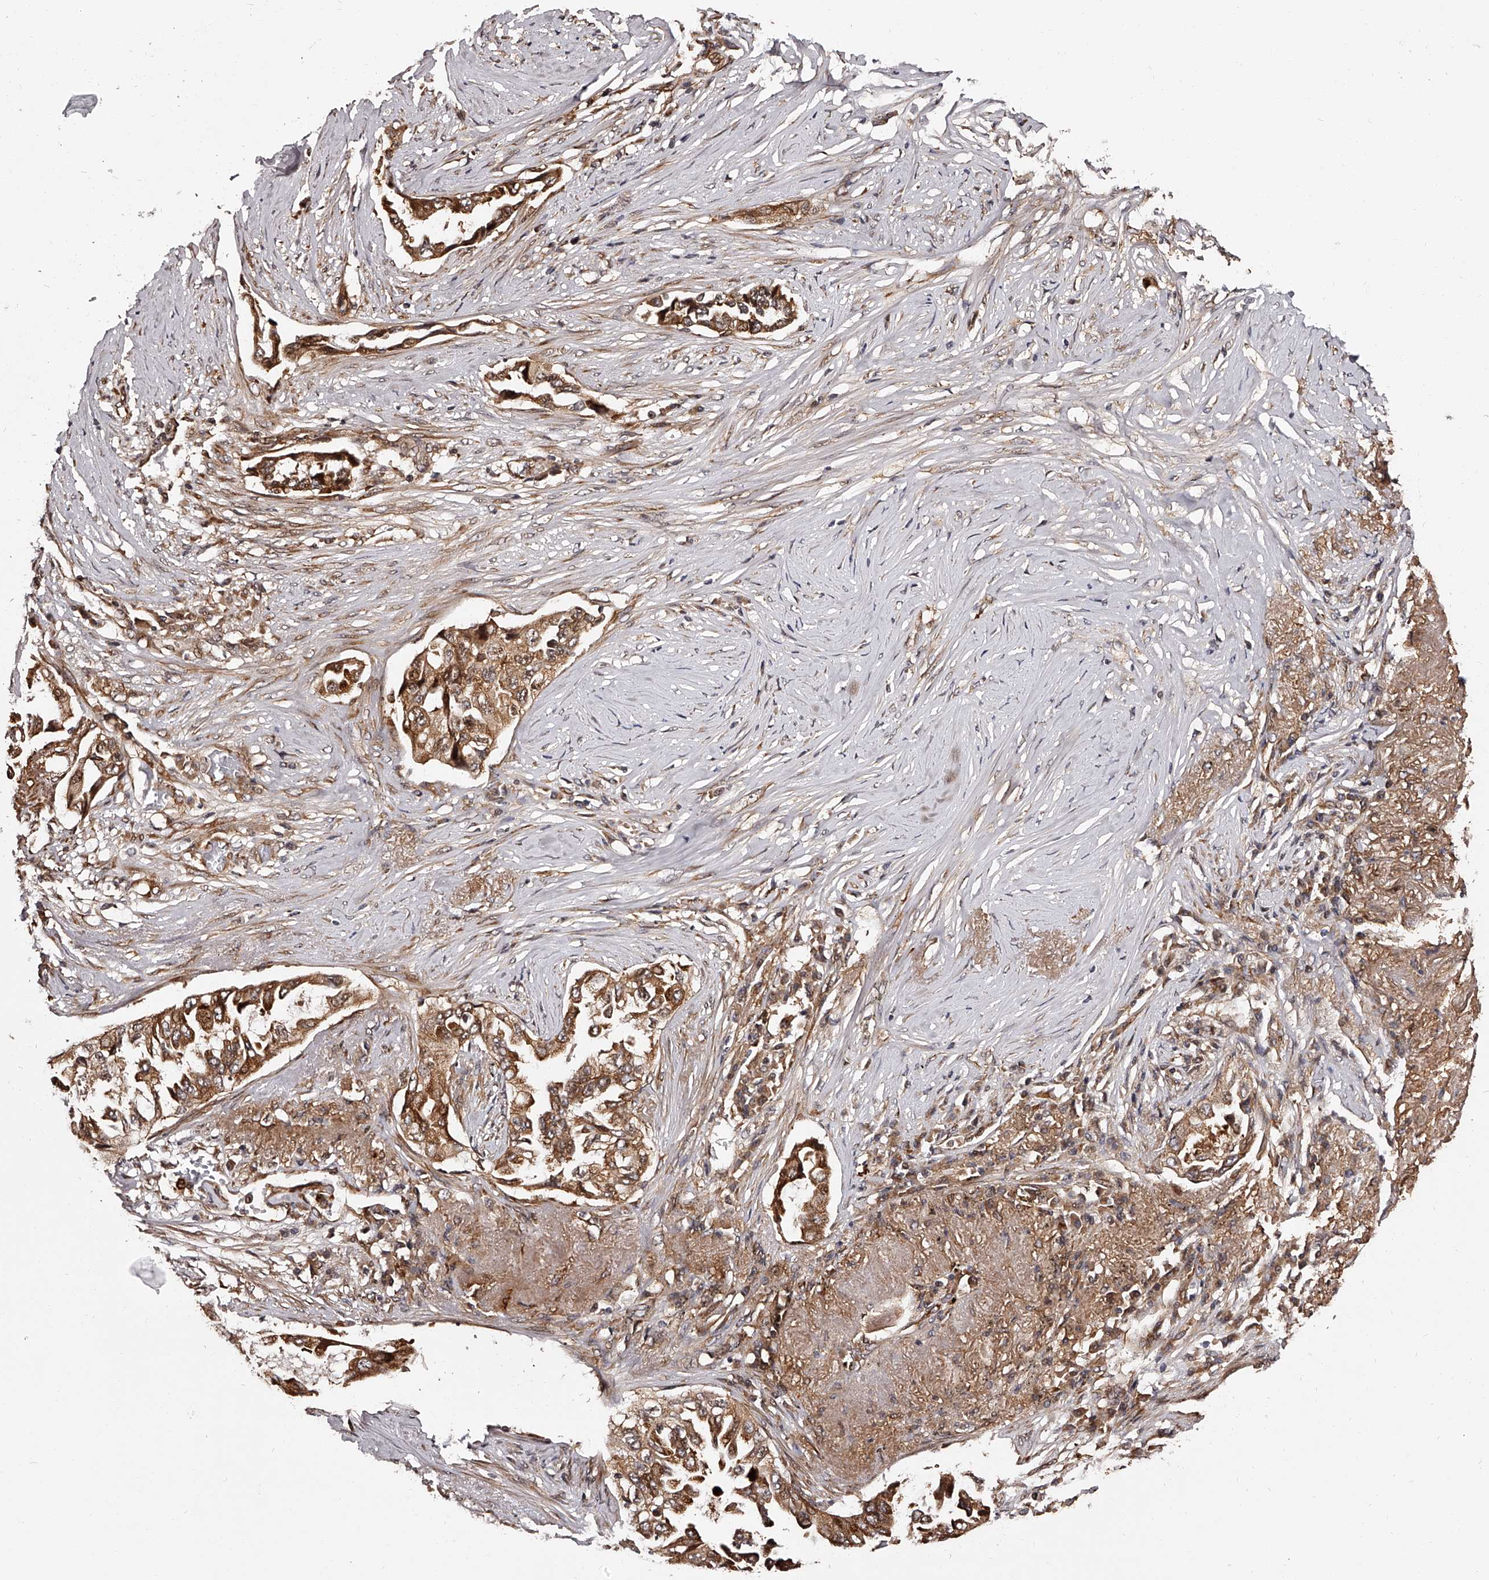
{"staining": {"intensity": "moderate", "quantity": ">75%", "location": "cytoplasmic/membranous"}, "tissue": "lung cancer", "cell_type": "Tumor cells", "image_type": "cancer", "snomed": [{"axis": "morphology", "description": "Adenocarcinoma, NOS"}, {"axis": "topography", "description": "Lung"}], "caption": "Lung cancer tissue displays moderate cytoplasmic/membranous expression in about >75% of tumor cells", "gene": "RSC1A1", "patient": {"sex": "female", "age": 51}}